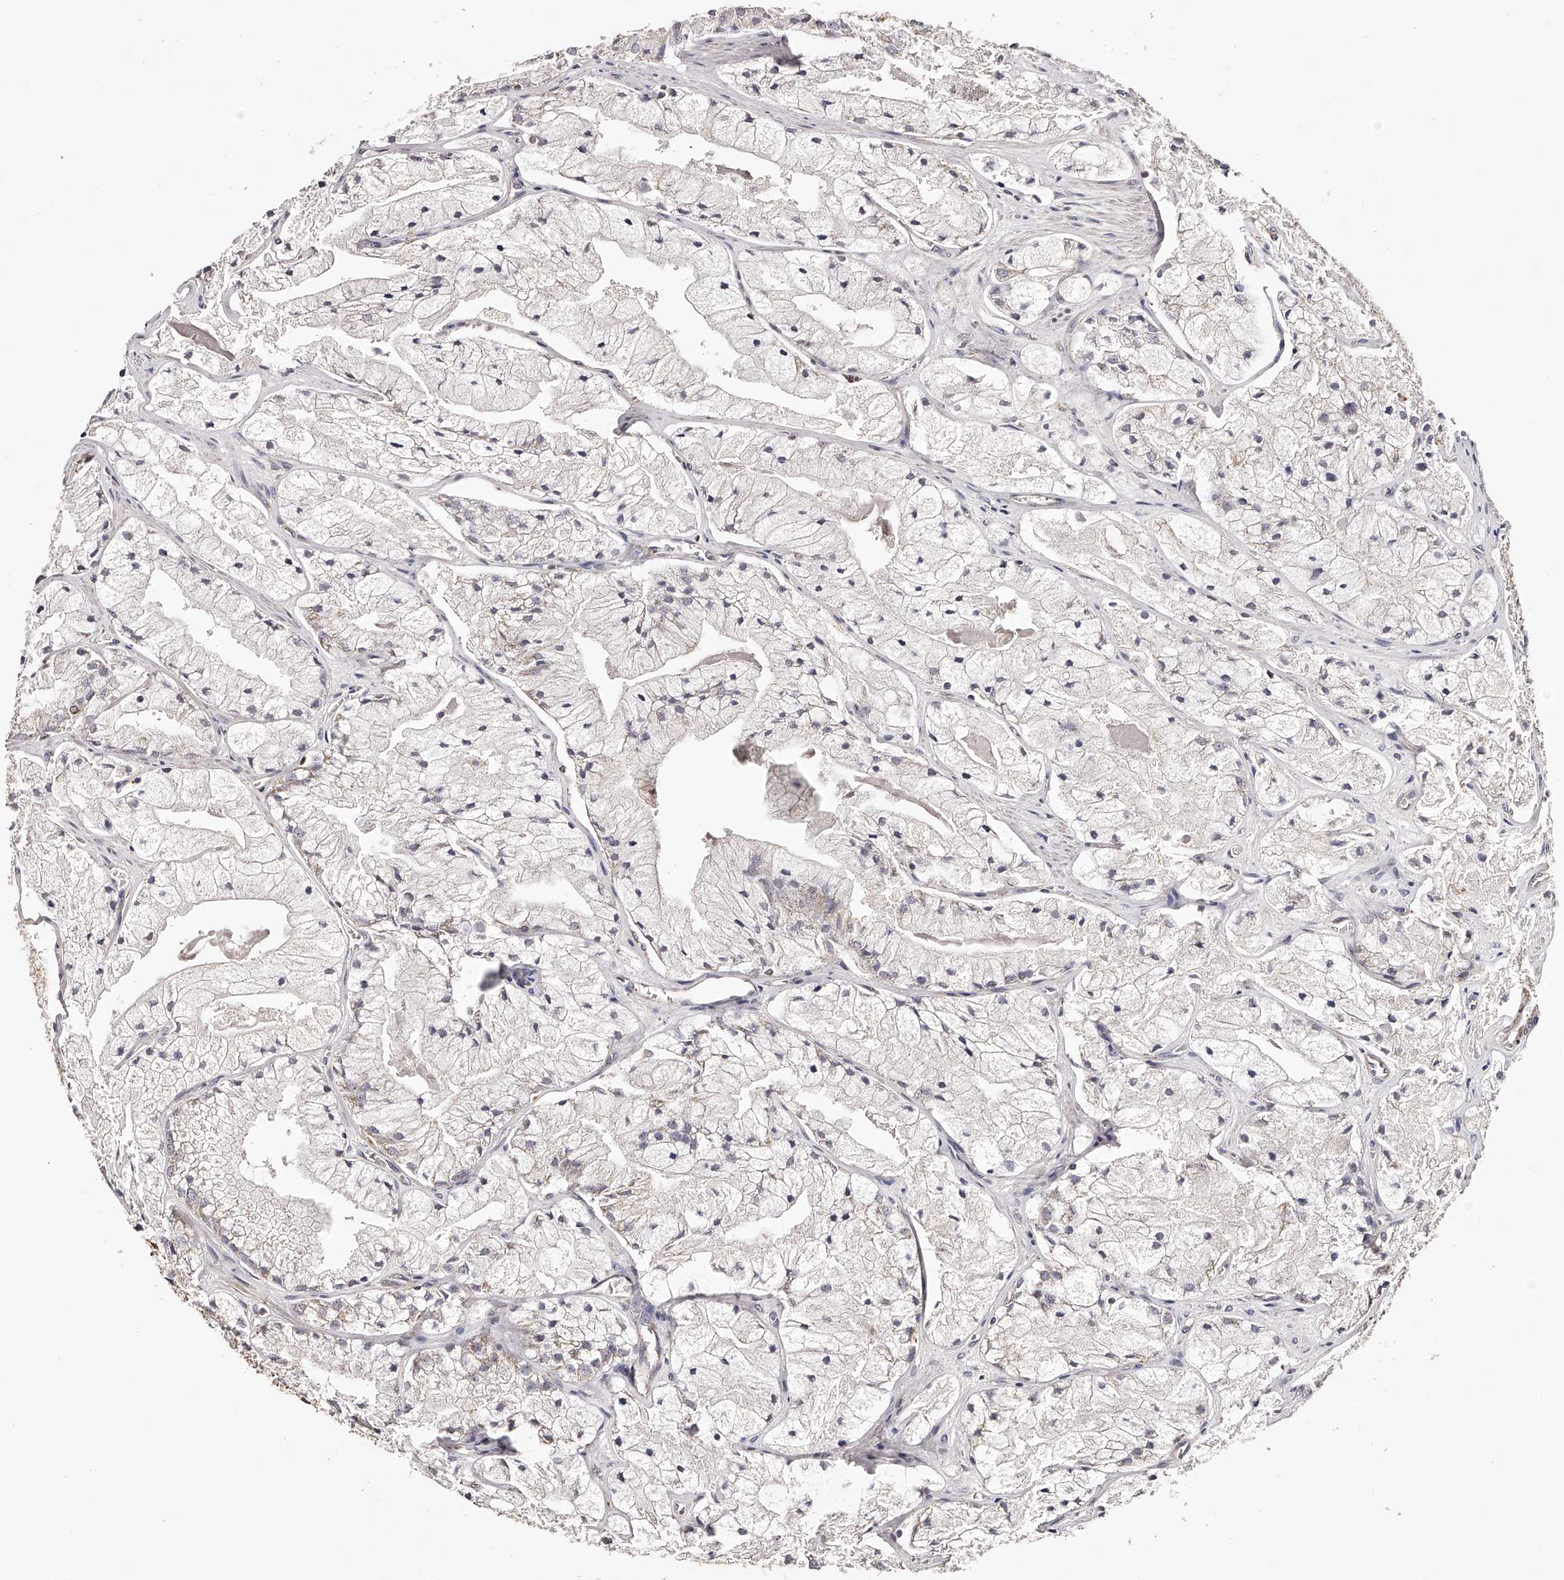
{"staining": {"intensity": "negative", "quantity": "none", "location": "none"}, "tissue": "prostate cancer", "cell_type": "Tumor cells", "image_type": "cancer", "snomed": [{"axis": "morphology", "description": "Adenocarcinoma, High grade"}, {"axis": "topography", "description": "Prostate"}], "caption": "Prostate high-grade adenocarcinoma stained for a protein using IHC displays no expression tumor cells.", "gene": "USP21", "patient": {"sex": "male", "age": 50}}